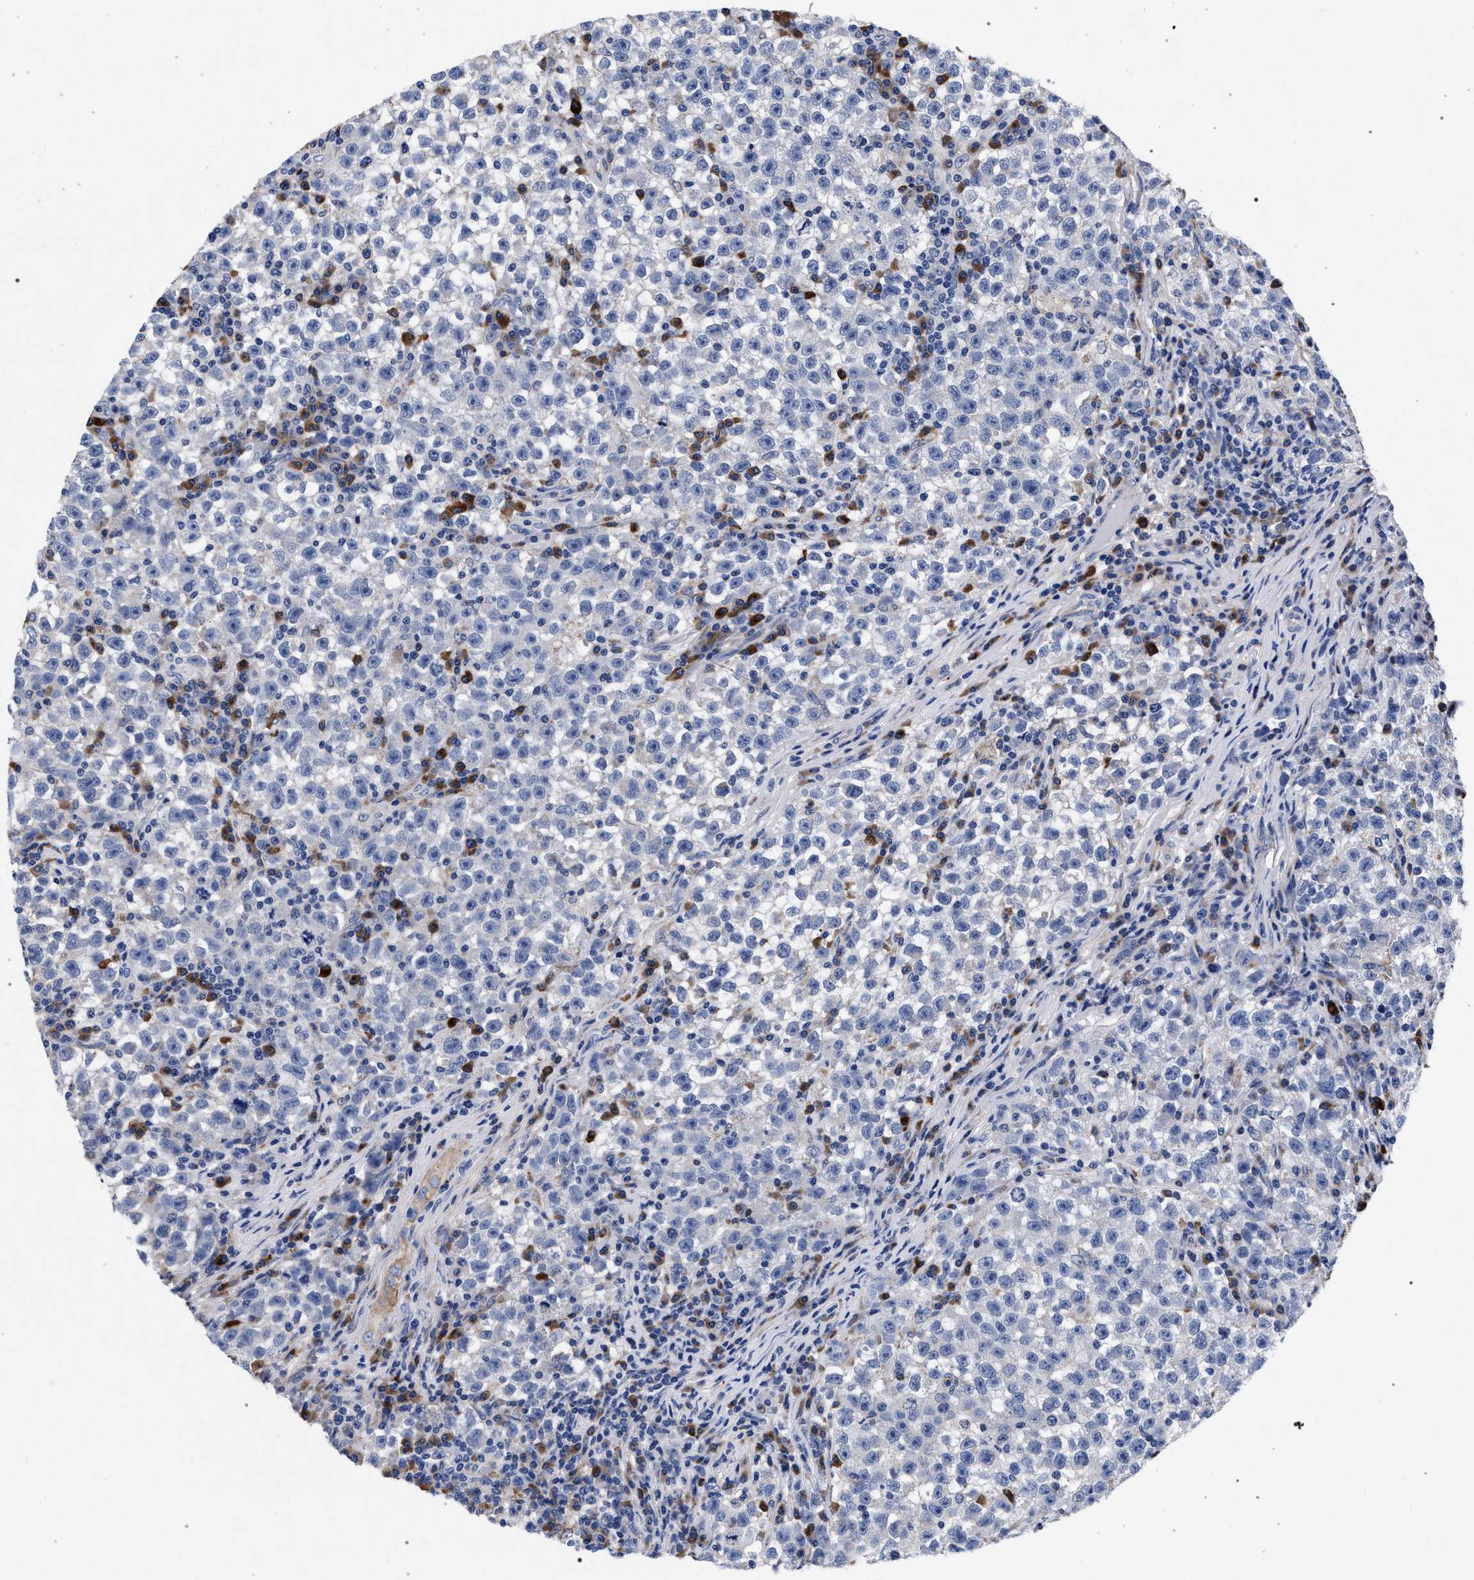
{"staining": {"intensity": "negative", "quantity": "none", "location": "none"}, "tissue": "testis cancer", "cell_type": "Tumor cells", "image_type": "cancer", "snomed": [{"axis": "morphology", "description": "Seminoma, NOS"}, {"axis": "topography", "description": "Testis"}], "caption": "Micrograph shows no significant protein positivity in tumor cells of testis cancer.", "gene": "ACOX1", "patient": {"sex": "male", "age": 22}}